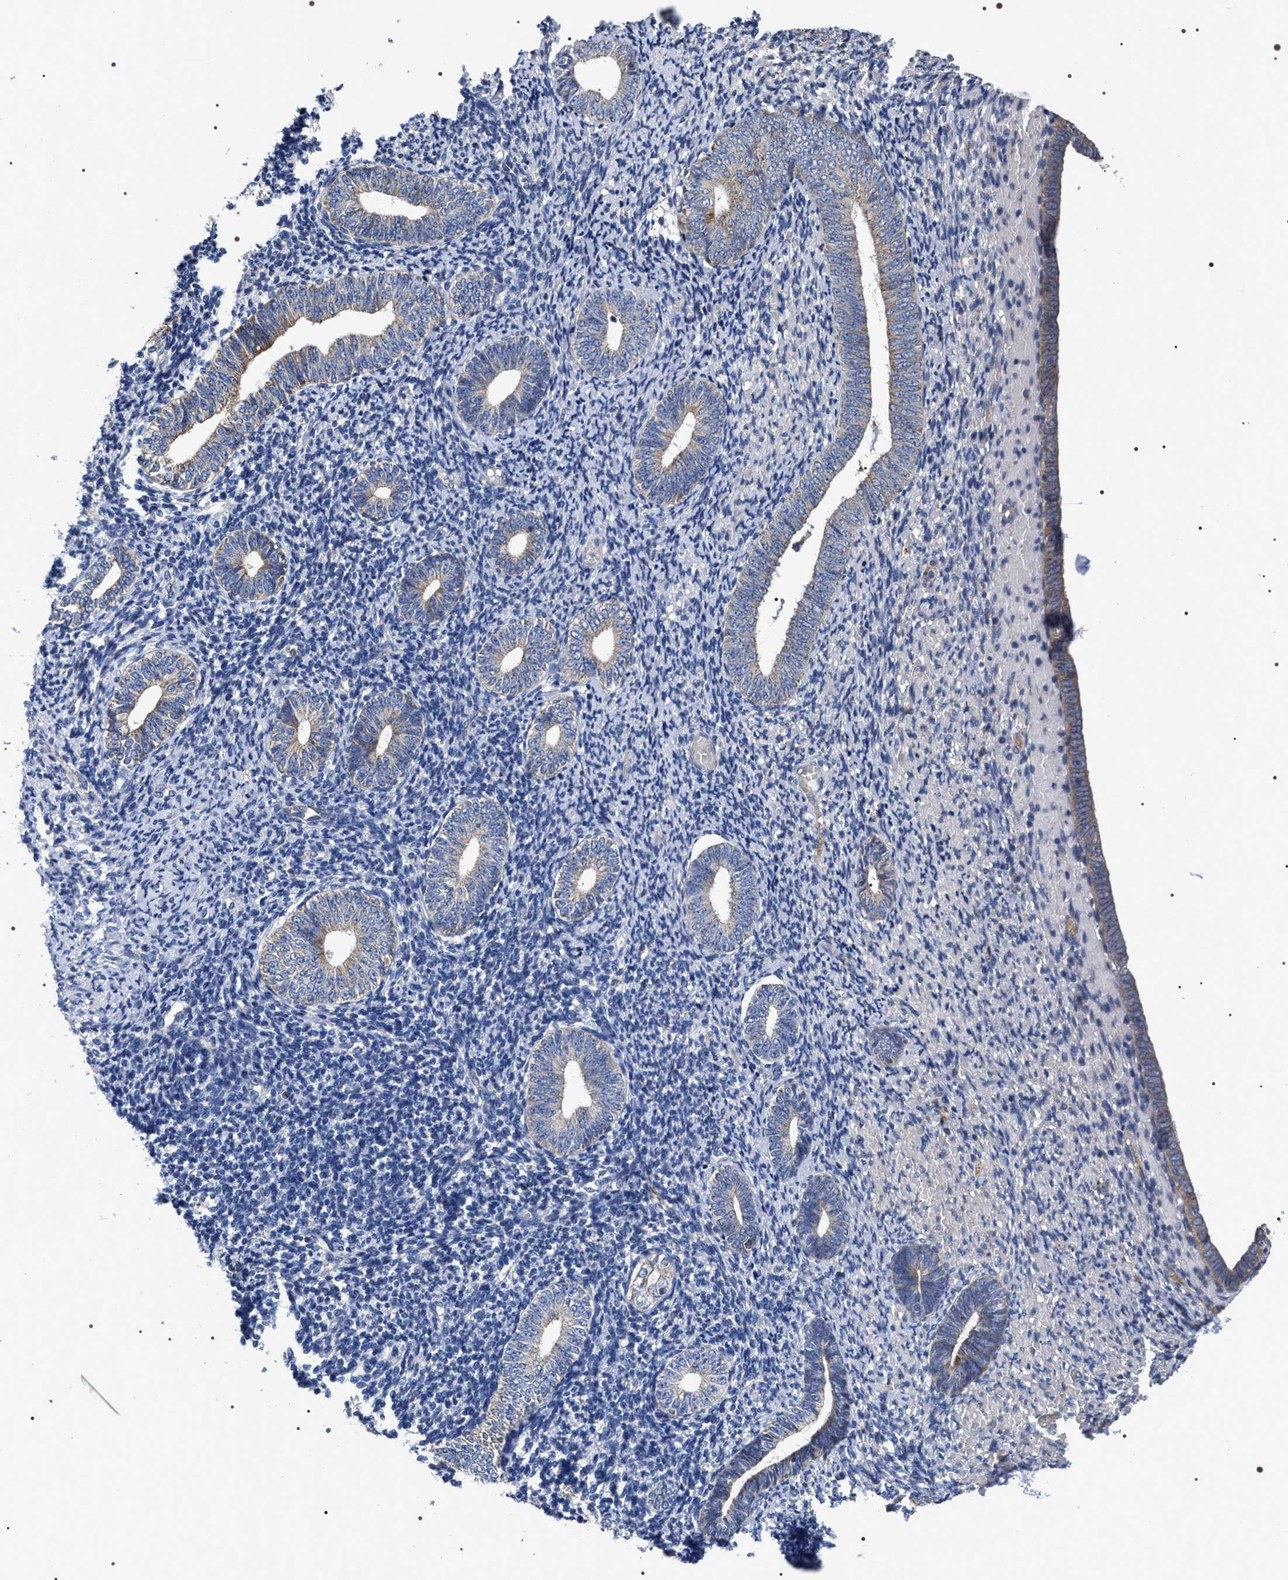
{"staining": {"intensity": "negative", "quantity": "none", "location": "none"}, "tissue": "endometrium", "cell_type": "Cells in endometrial stroma", "image_type": "normal", "snomed": [{"axis": "morphology", "description": "Normal tissue, NOS"}, {"axis": "topography", "description": "Endometrium"}], "caption": "Immunohistochemistry image of benign human endometrium stained for a protein (brown), which displays no expression in cells in endometrial stroma.", "gene": "MIS18A", "patient": {"sex": "female", "age": 66}}